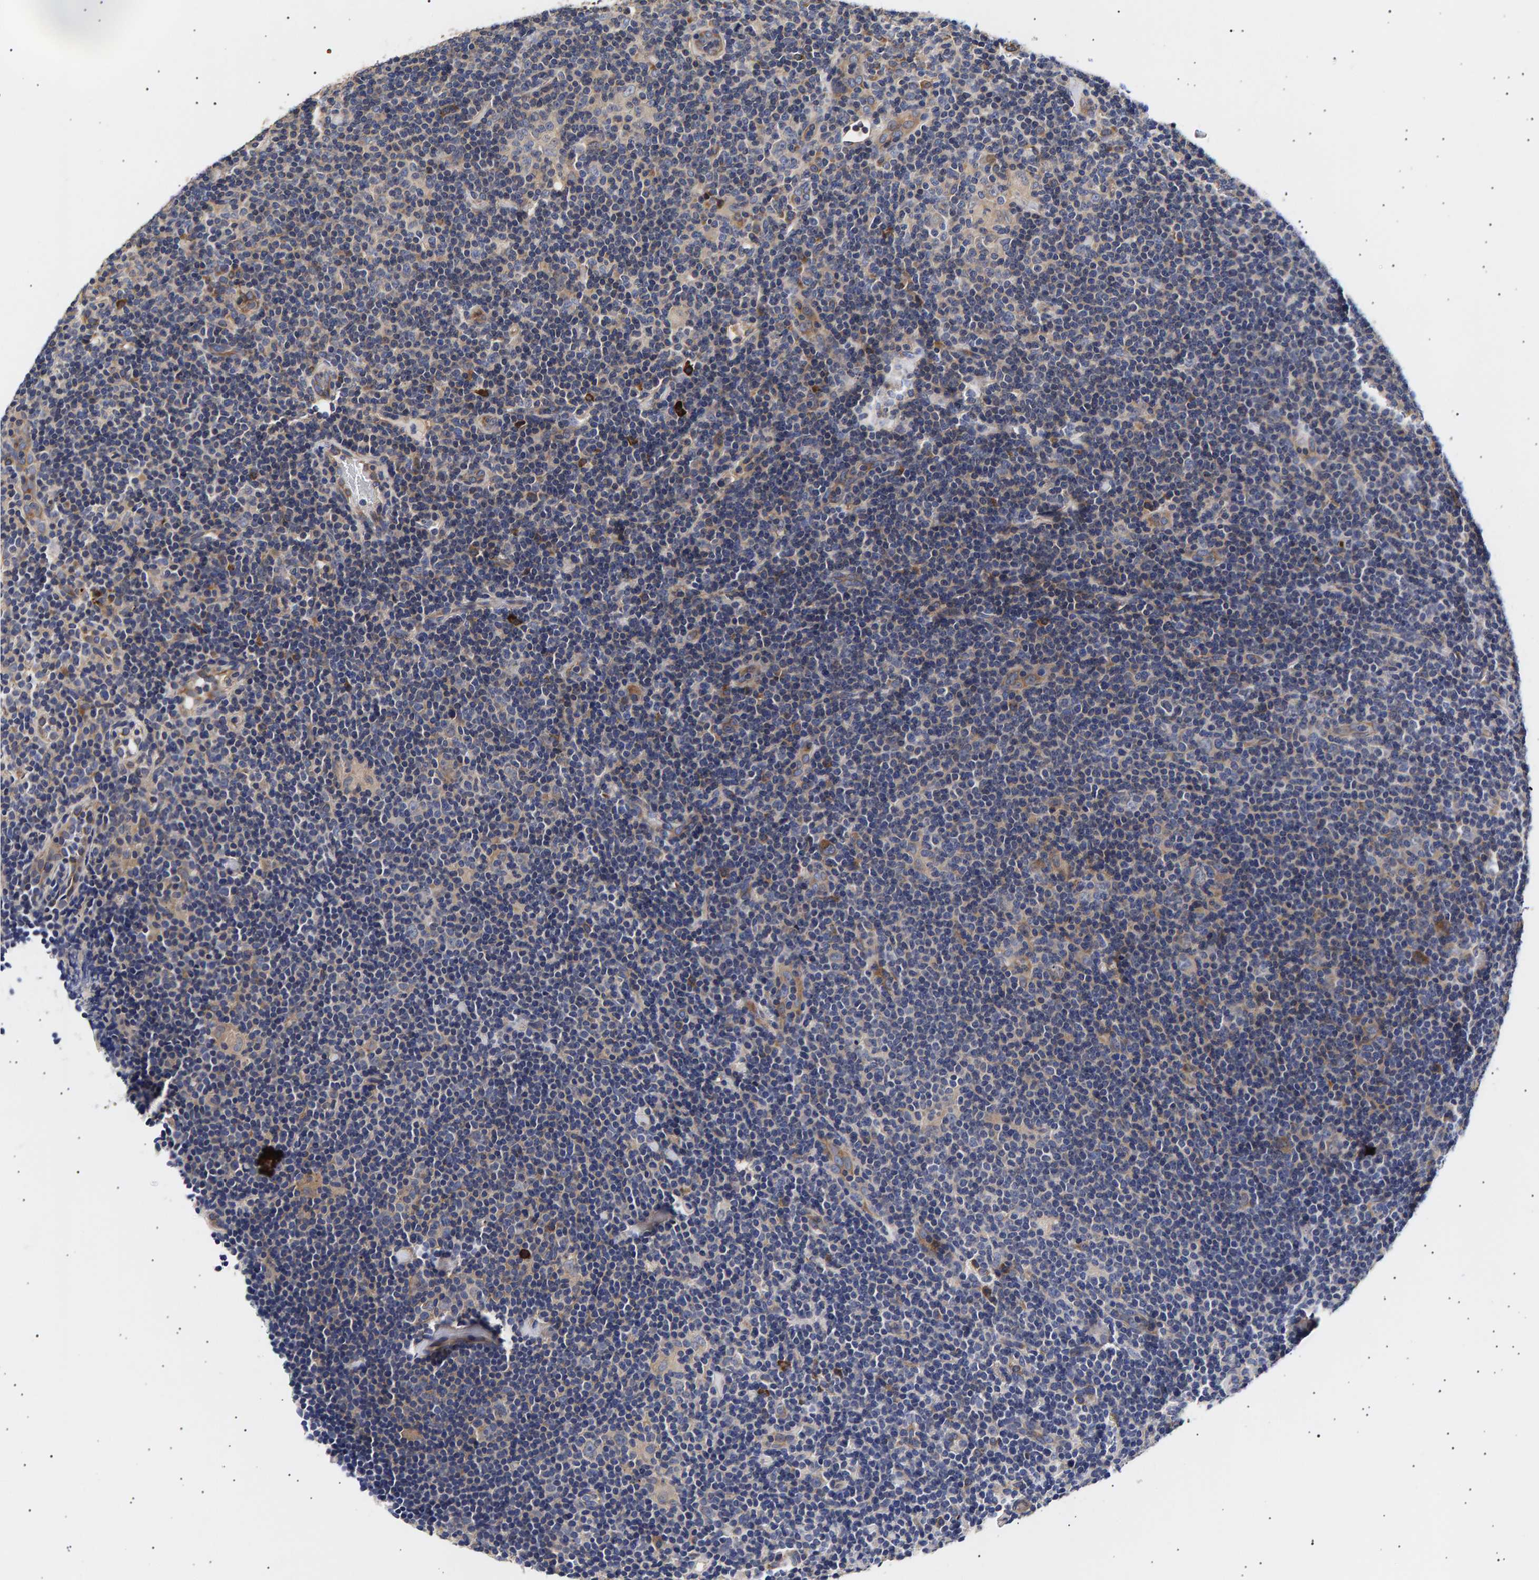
{"staining": {"intensity": "negative", "quantity": "none", "location": "none"}, "tissue": "lymphoma", "cell_type": "Tumor cells", "image_type": "cancer", "snomed": [{"axis": "morphology", "description": "Hodgkin's disease, NOS"}, {"axis": "topography", "description": "Lymph node"}], "caption": "High magnification brightfield microscopy of lymphoma stained with DAB (brown) and counterstained with hematoxylin (blue): tumor cells show no significant positivity.", "gene": "ANKRD40", "patient": {"sex": "female", "age": 57}}